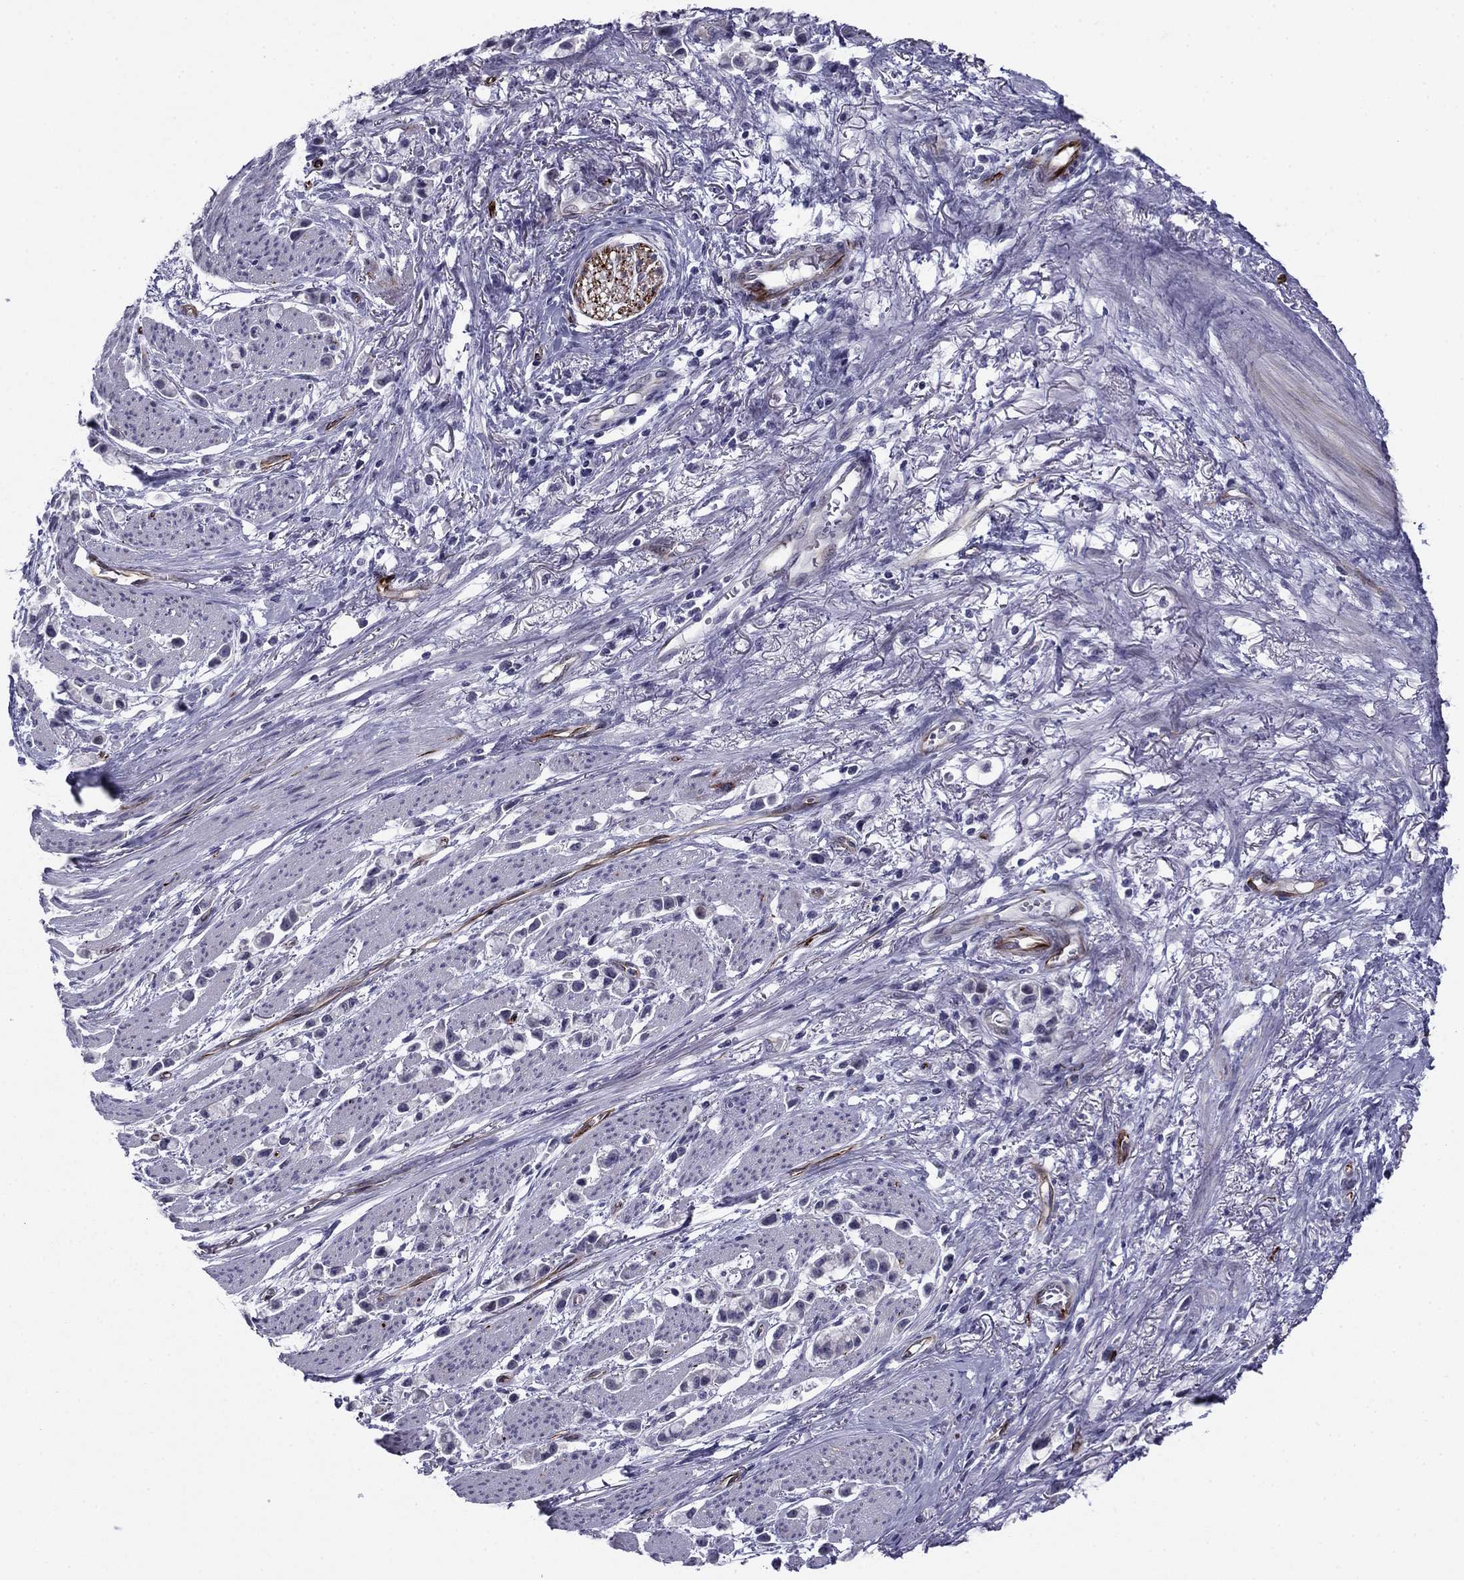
{"staining": {"intensity": "negative", "quantity": "none", "location": "none"}, "tissue": "stomach cancer", "cell_type": "Tumor cells", "image_type": "cancer", "snomed": [{"axis": "morphology", "description": "Adenocarcinoma, NOS"}, {"axis": "topography", "description": "Stomach"}], "caption": "IHC of stomach cancer (adenocarcinoma) shows no staining in tumor cells. Brightfield microscopy of immunohistochemistry stained with DAB (3,3'-diaminobenzidine) (brown) and hematoxylin (blue), captured at high magnification.", "gene": "ANKS4B", "patient": {"sex": "female", "age": 81}}